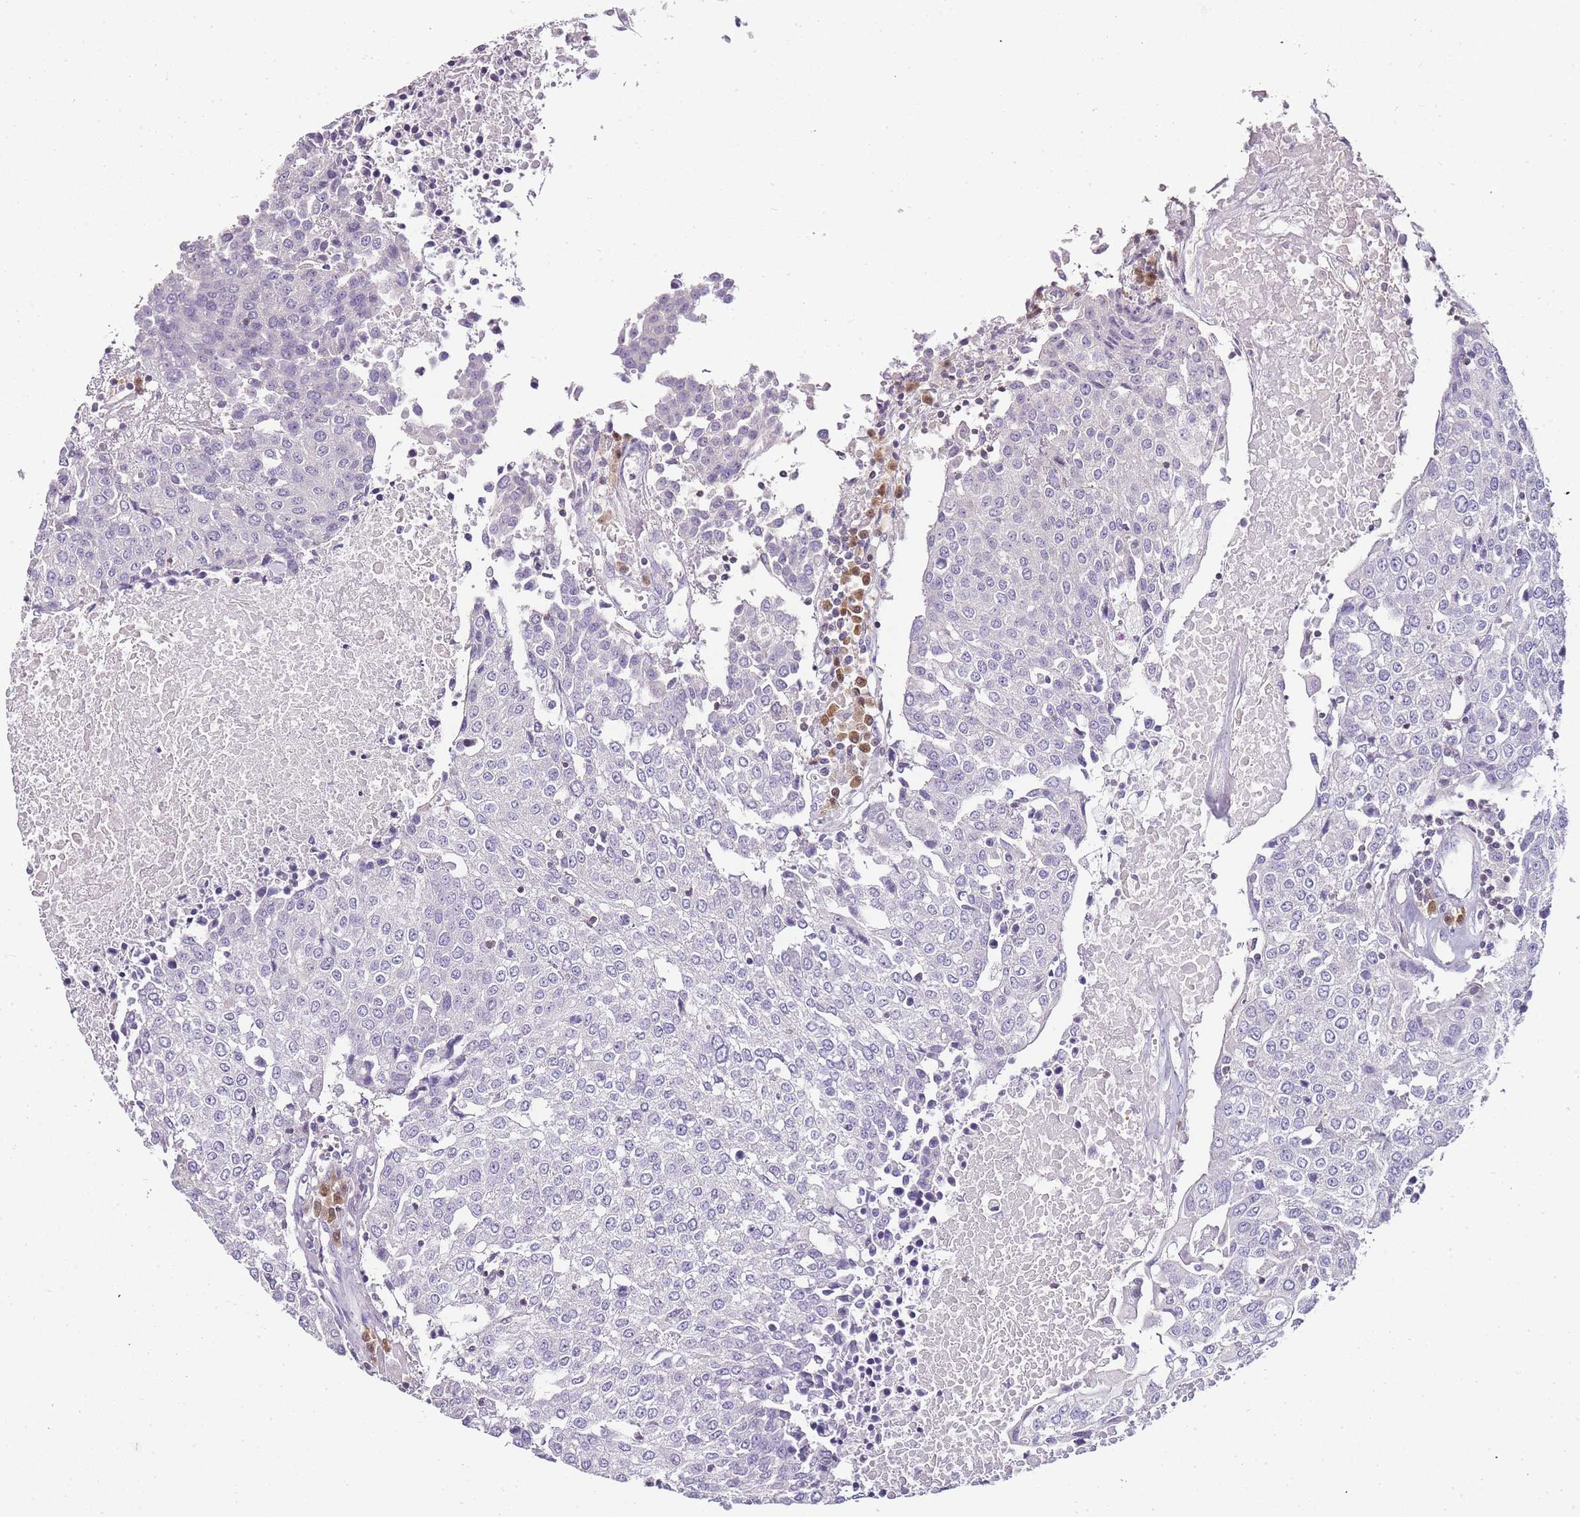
{"staining": {"intensity": "negative", "quantity": "none", "location": "none"}, "tissue": "urothelial cancer", "cell_type": "Tumor cells", "image_type": "cancer", "snomed": [{"axis": "morphology", "description": "Urothelial carcinoma, High grade"}, {"axis": "topography", "description": "Urinary bladder"}], "caption": "DAB (3,3'-diaminobenzidine) immunohistochemical staining of human urothelial cancer shows no significant expression in tumor cells.", "gene": "ZBP1", "patient": {"sex": "female", "age": 85}}